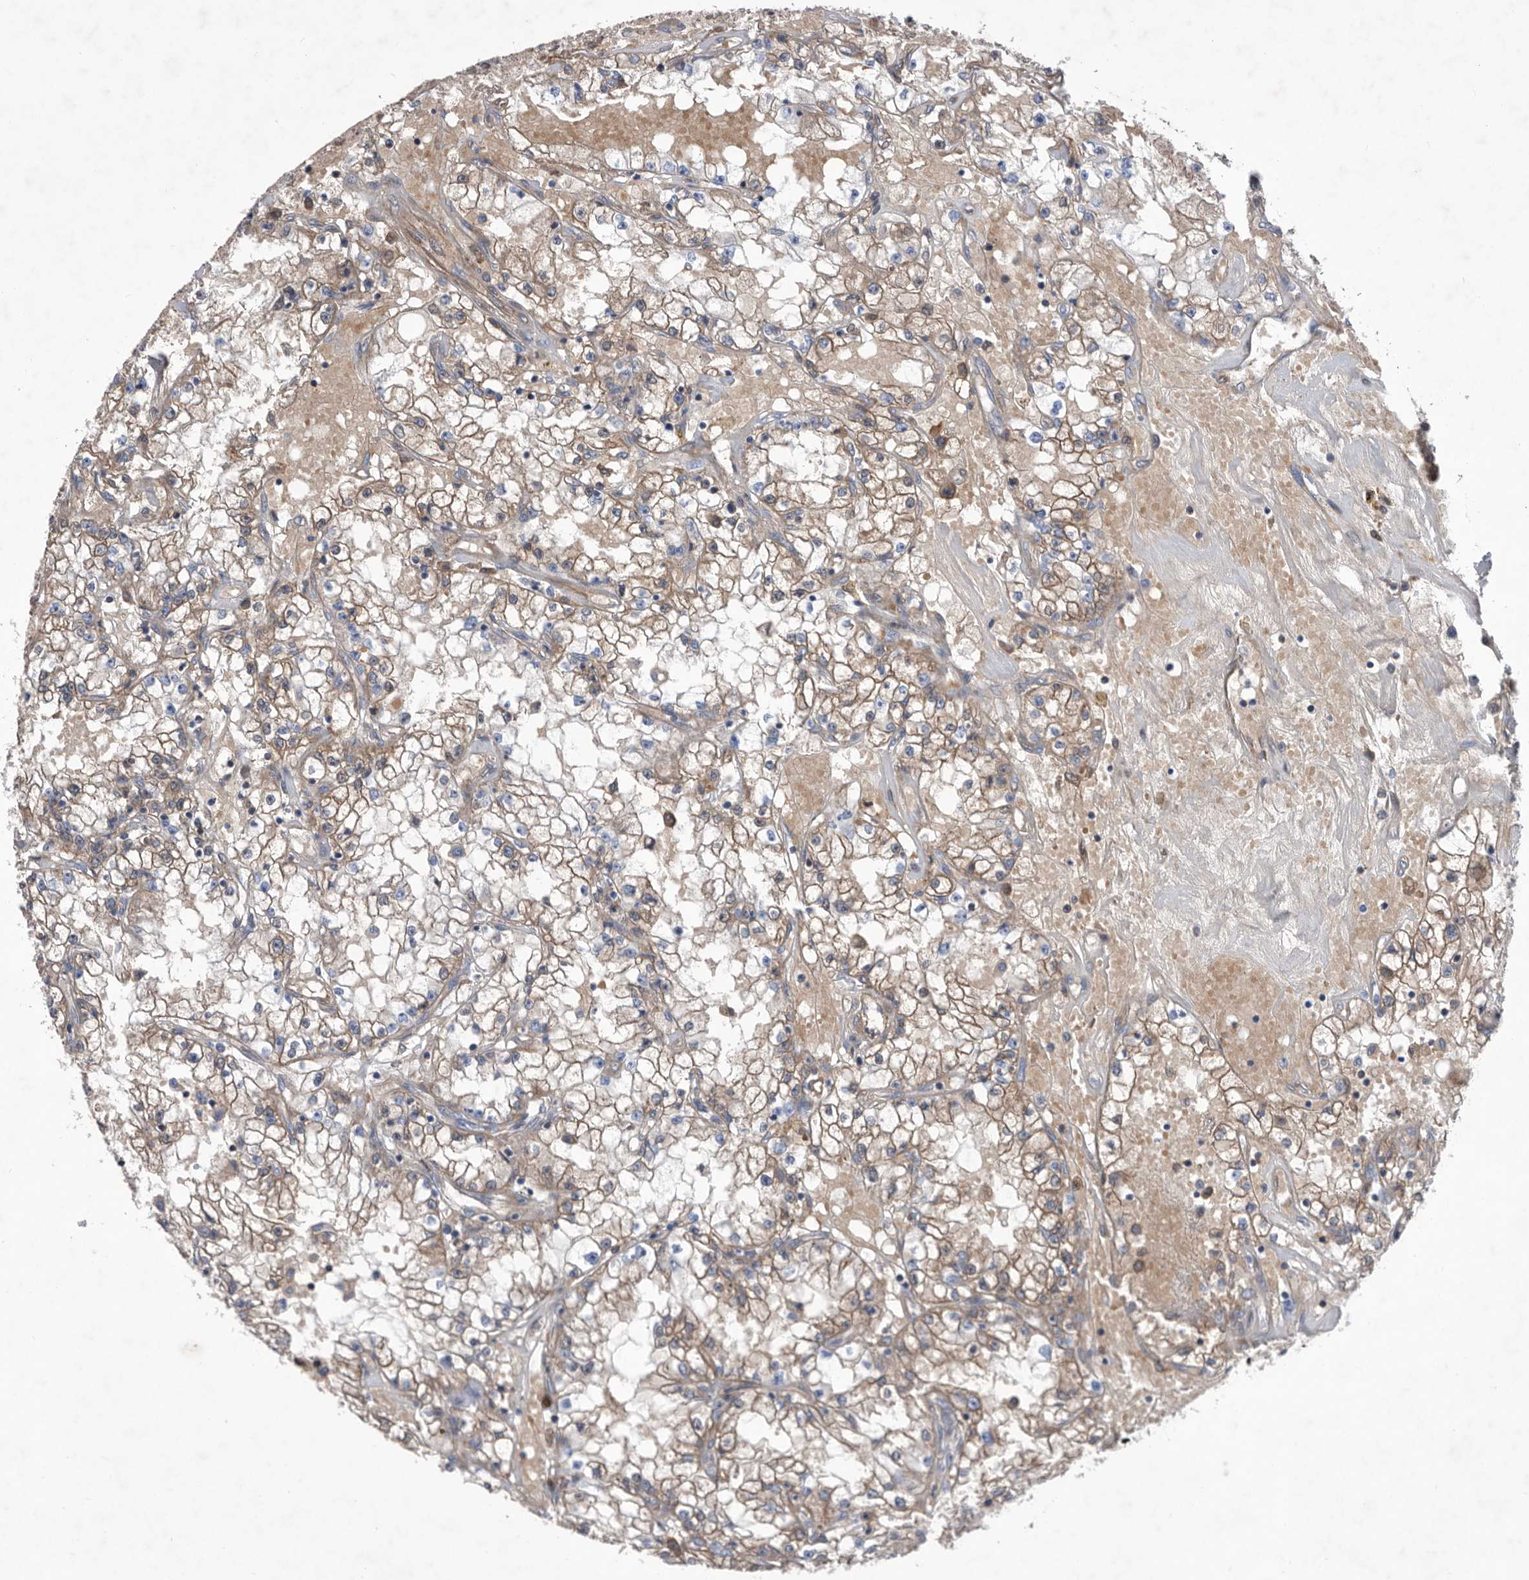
{"staining": {"intensity": "weak", "quantity": ">75%", "location": "cytoplasmic/membranous"}, "tissue": "renal cancer", "cell_type": "Tumor cells", "image_type": "cancer", "snomed": [{"axis": "morphology", "description": "Adenocarcinoma, NOS"}, {"axis": "topography", "description": "Kidney"}], "caption": "Immunohistochemical staining of renal cancer reveals weak cytoplasmic/membranous protein expression in approximately >75% of tumor cells.", "gene": "ATP13A3", "patient": {"sex": "male", "age": 56}}